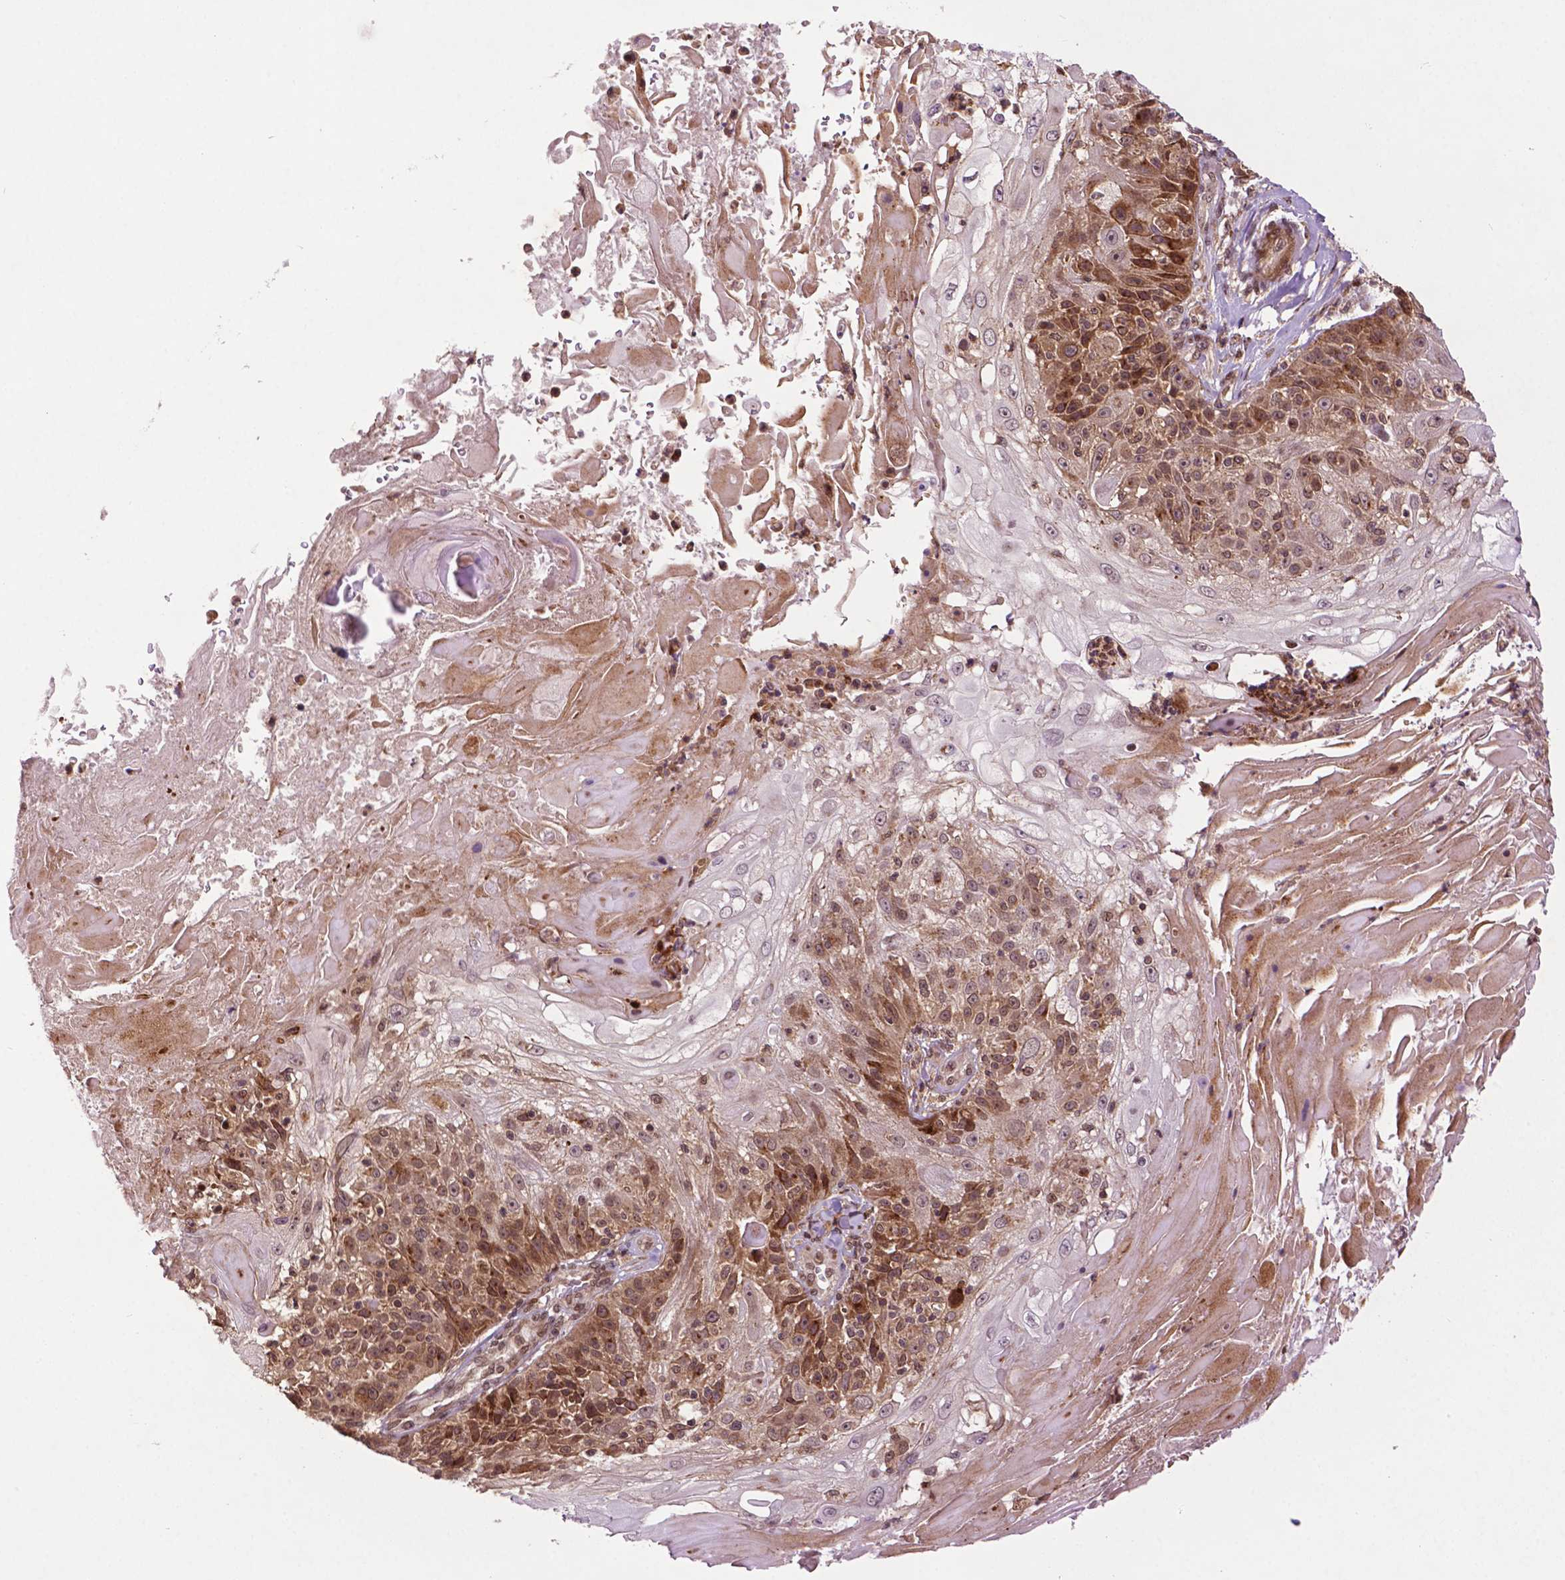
{"staining": {"intensity": "moderate", "quantity": "25%-75%", "location": "cytoplasmic/membranous,nuclear"}, "tissue": "skin cancer", "cell_type": "Tumor cells", "image_type": "cancer", "snomed": [{"axis": "morphology", "description": "Normal tissue, NOS"}, {"axis": "morphology", "description": "Squamous cell carcinoma, NOS"}, {"axis": "topography", "description": "Skin"}], "caption": "Protein staining by immunohistochemistry (IHC) exhibits moderate cytoplasmic/membranous and nuclear staining in approximately 25%-75% of tumor cells in skin cancer.", "gene": "TMX2", "patient": {"sex": "female", "age": 83}}